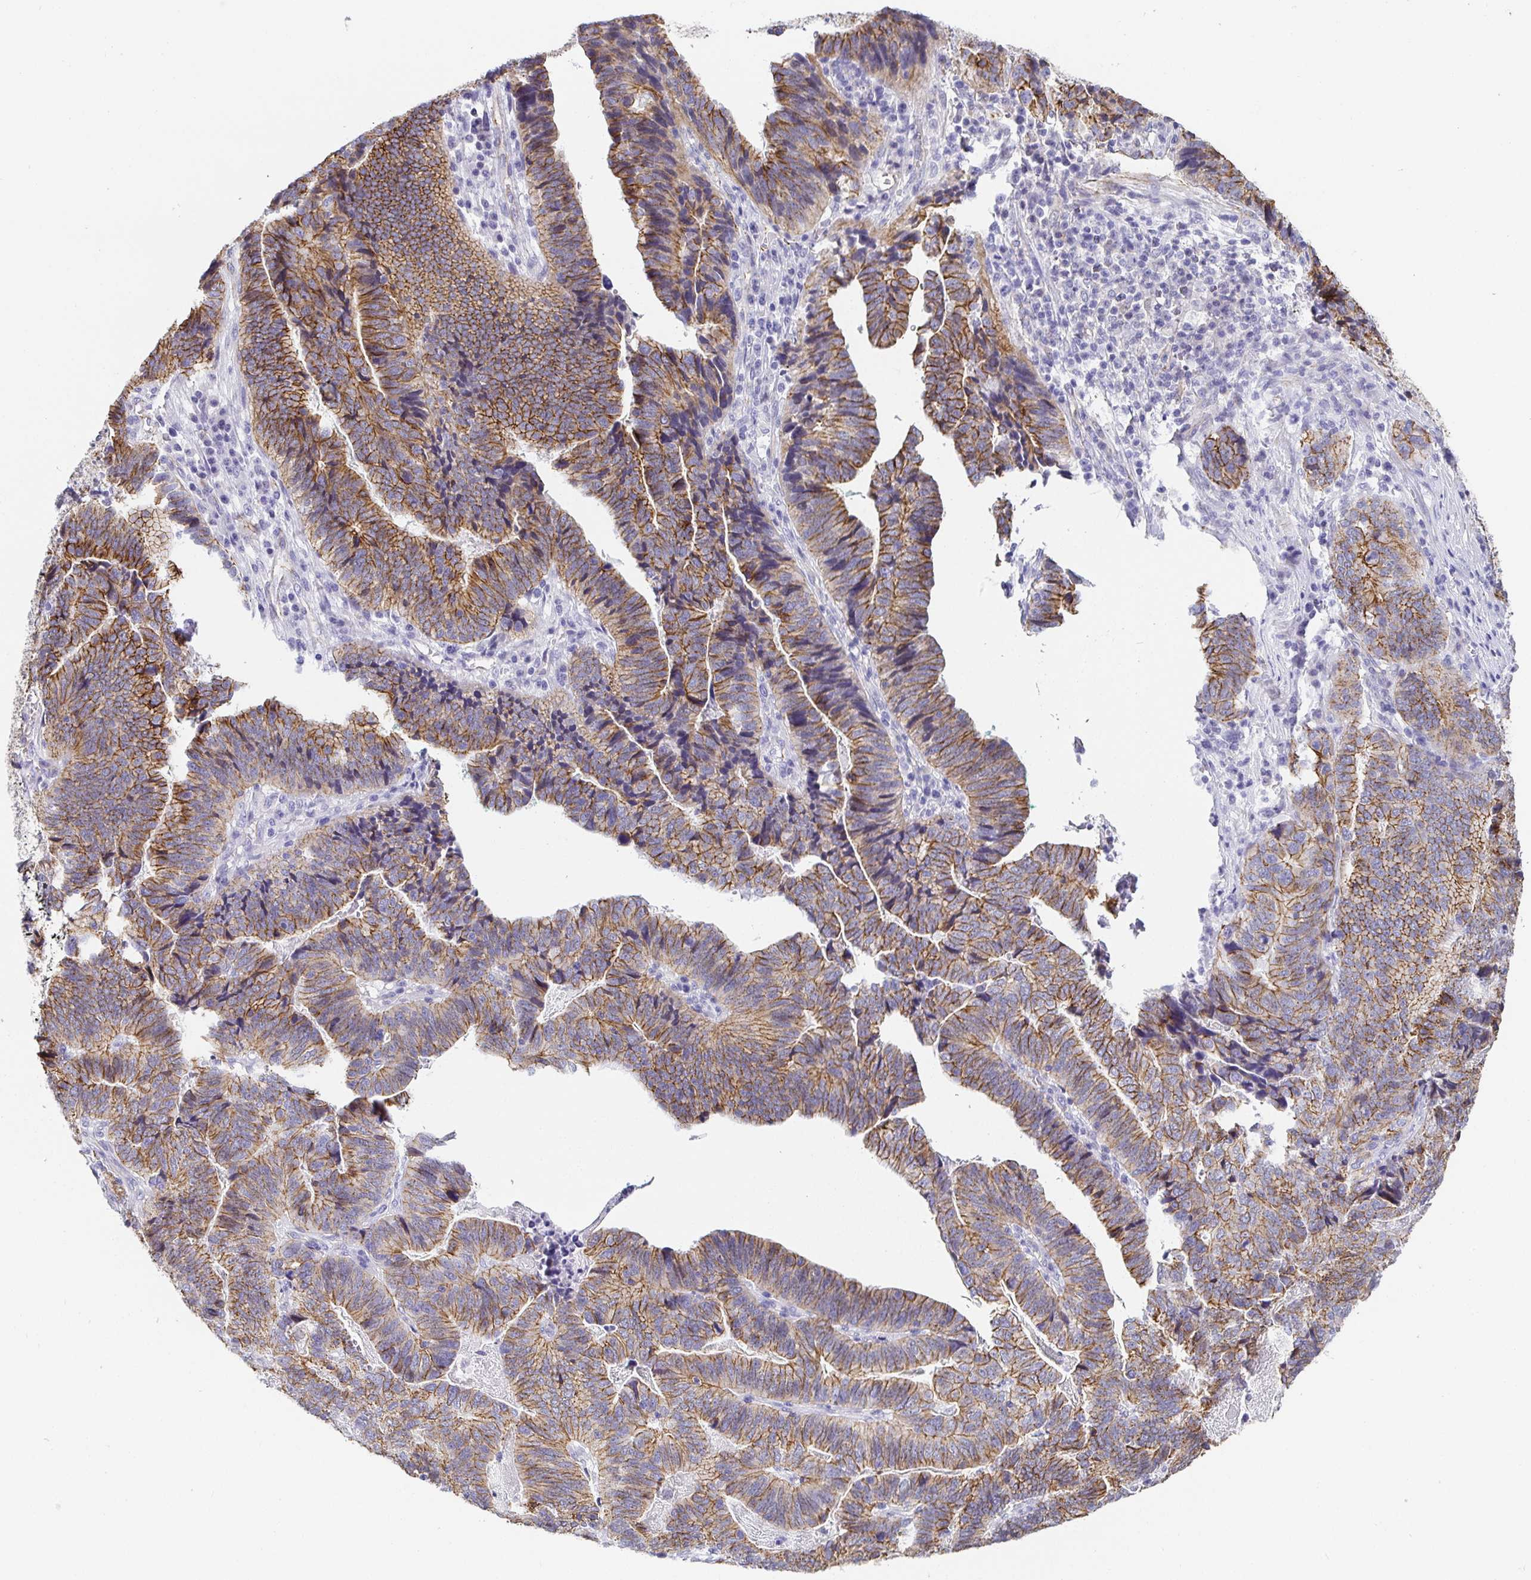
{"staining": {"intensity": "moderate", "quantity": ">75%", "location": "cytoplasmic/membranous"}, "tissue": "stomach cancer", "cell_type": "Tumor cells", "image_type": "cancer", "snomed": [{"axis": "morphology", "description": "Adenocarcinoma, NOS"}, {"axis": "topography", "description": "Stomach, upper"}], "caption": "Brown immunohistochemical staining in stomach cancer shows moderate cytoplasmic/membranous positivity in about >75% of tumor cells.", "gene": "PIWIL3", "patient": {"sex": "female", "age": 67}}